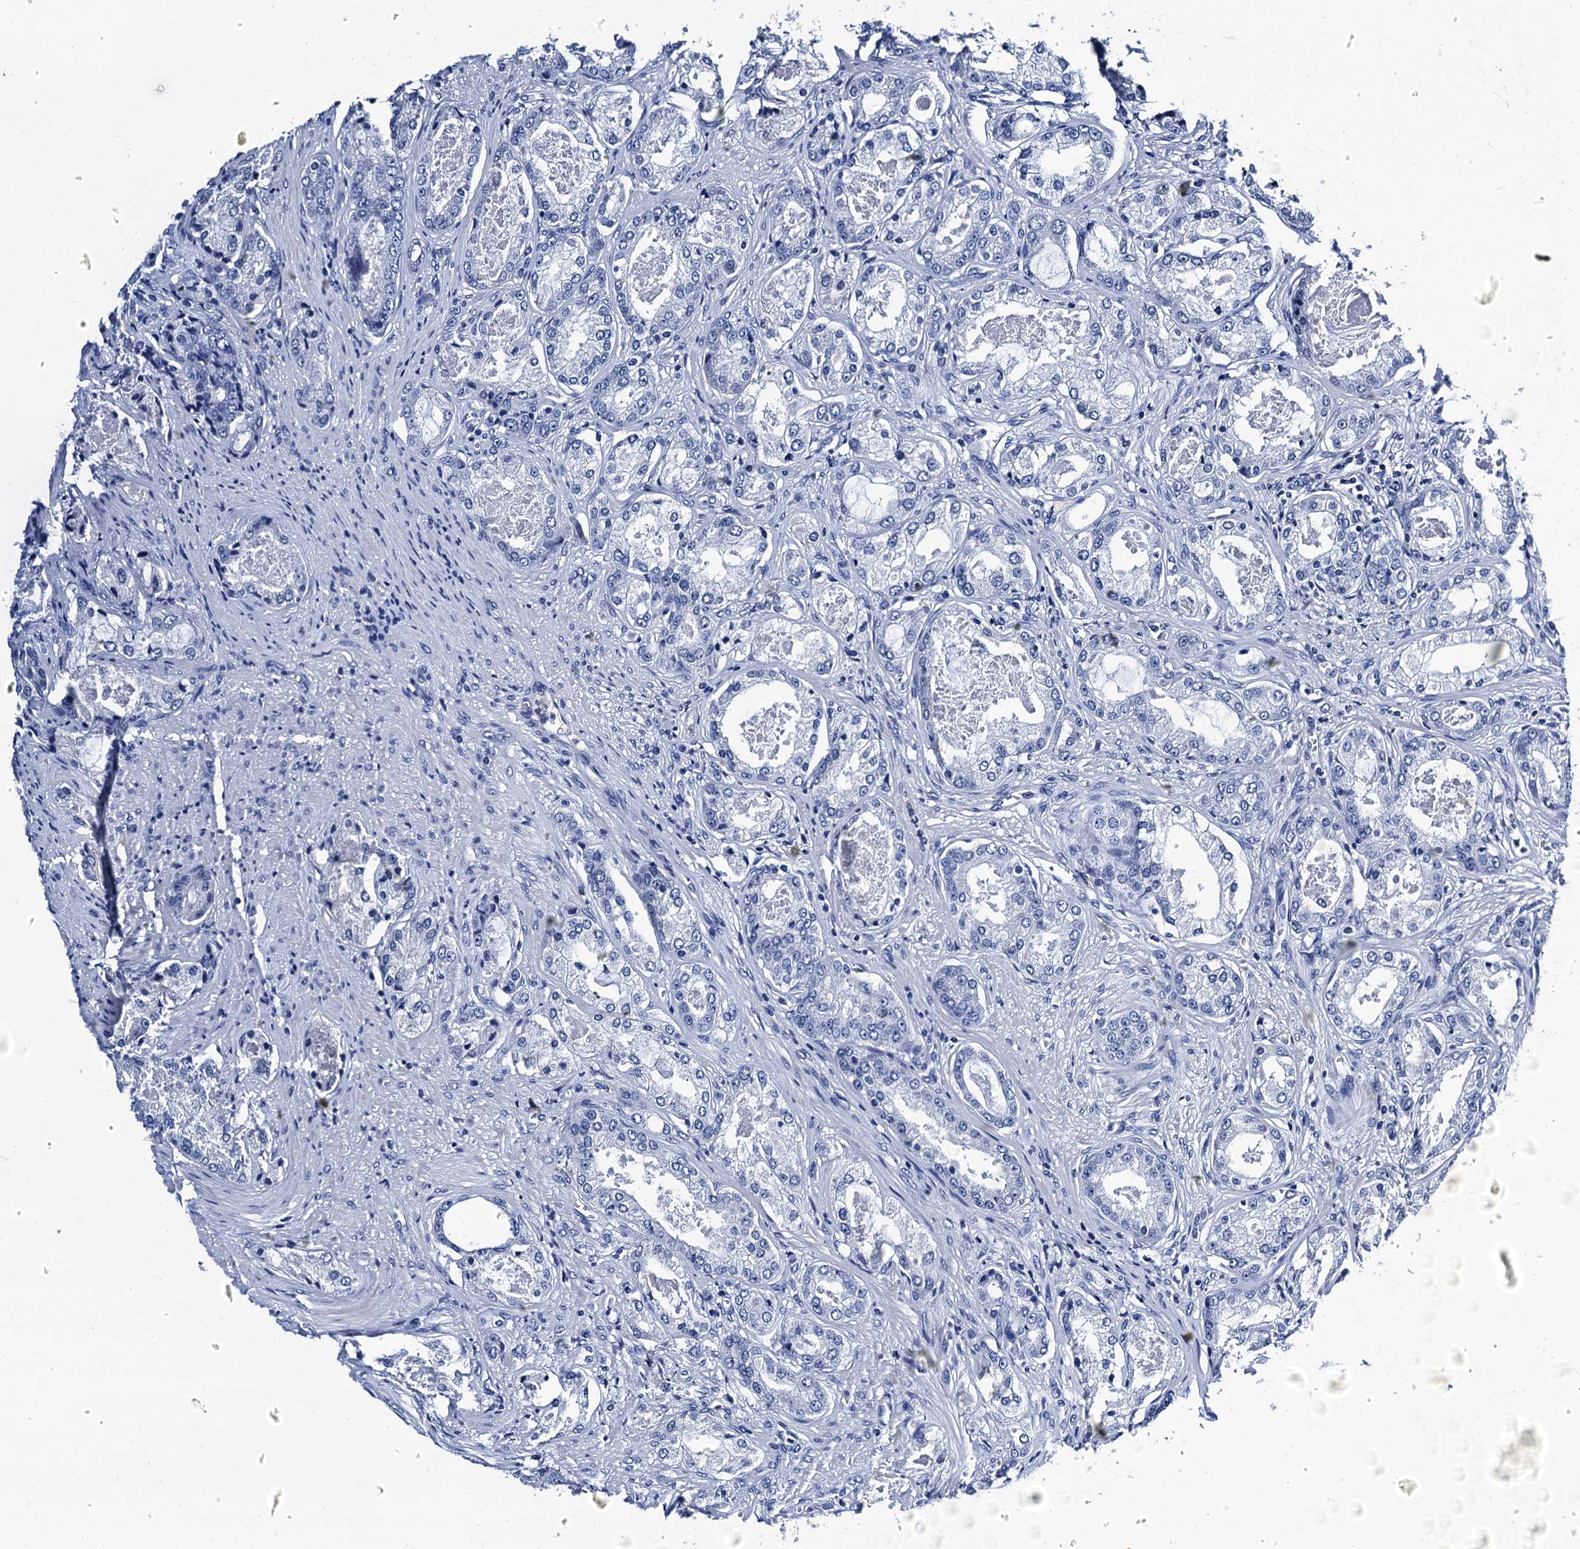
{"staining": {"intensity": "negative", "quantity": "none", "location": "none"}, "tissue": "prostate cancer", "cell_type": "Tumor cells", "image_type": "cancer", "snomed": [{"axis": "morphology", "description": "Adenocarcinoma, Low grade"}, {"axis": "topography", "description": "Prostate"}], "caption": "DAB immunohistochemical staining of prostate low-grade adenocarcinoma displays no significant expression in tumor cells.", "gene": "LRRC30", "patient": {"sex": "male", "age": 68}}